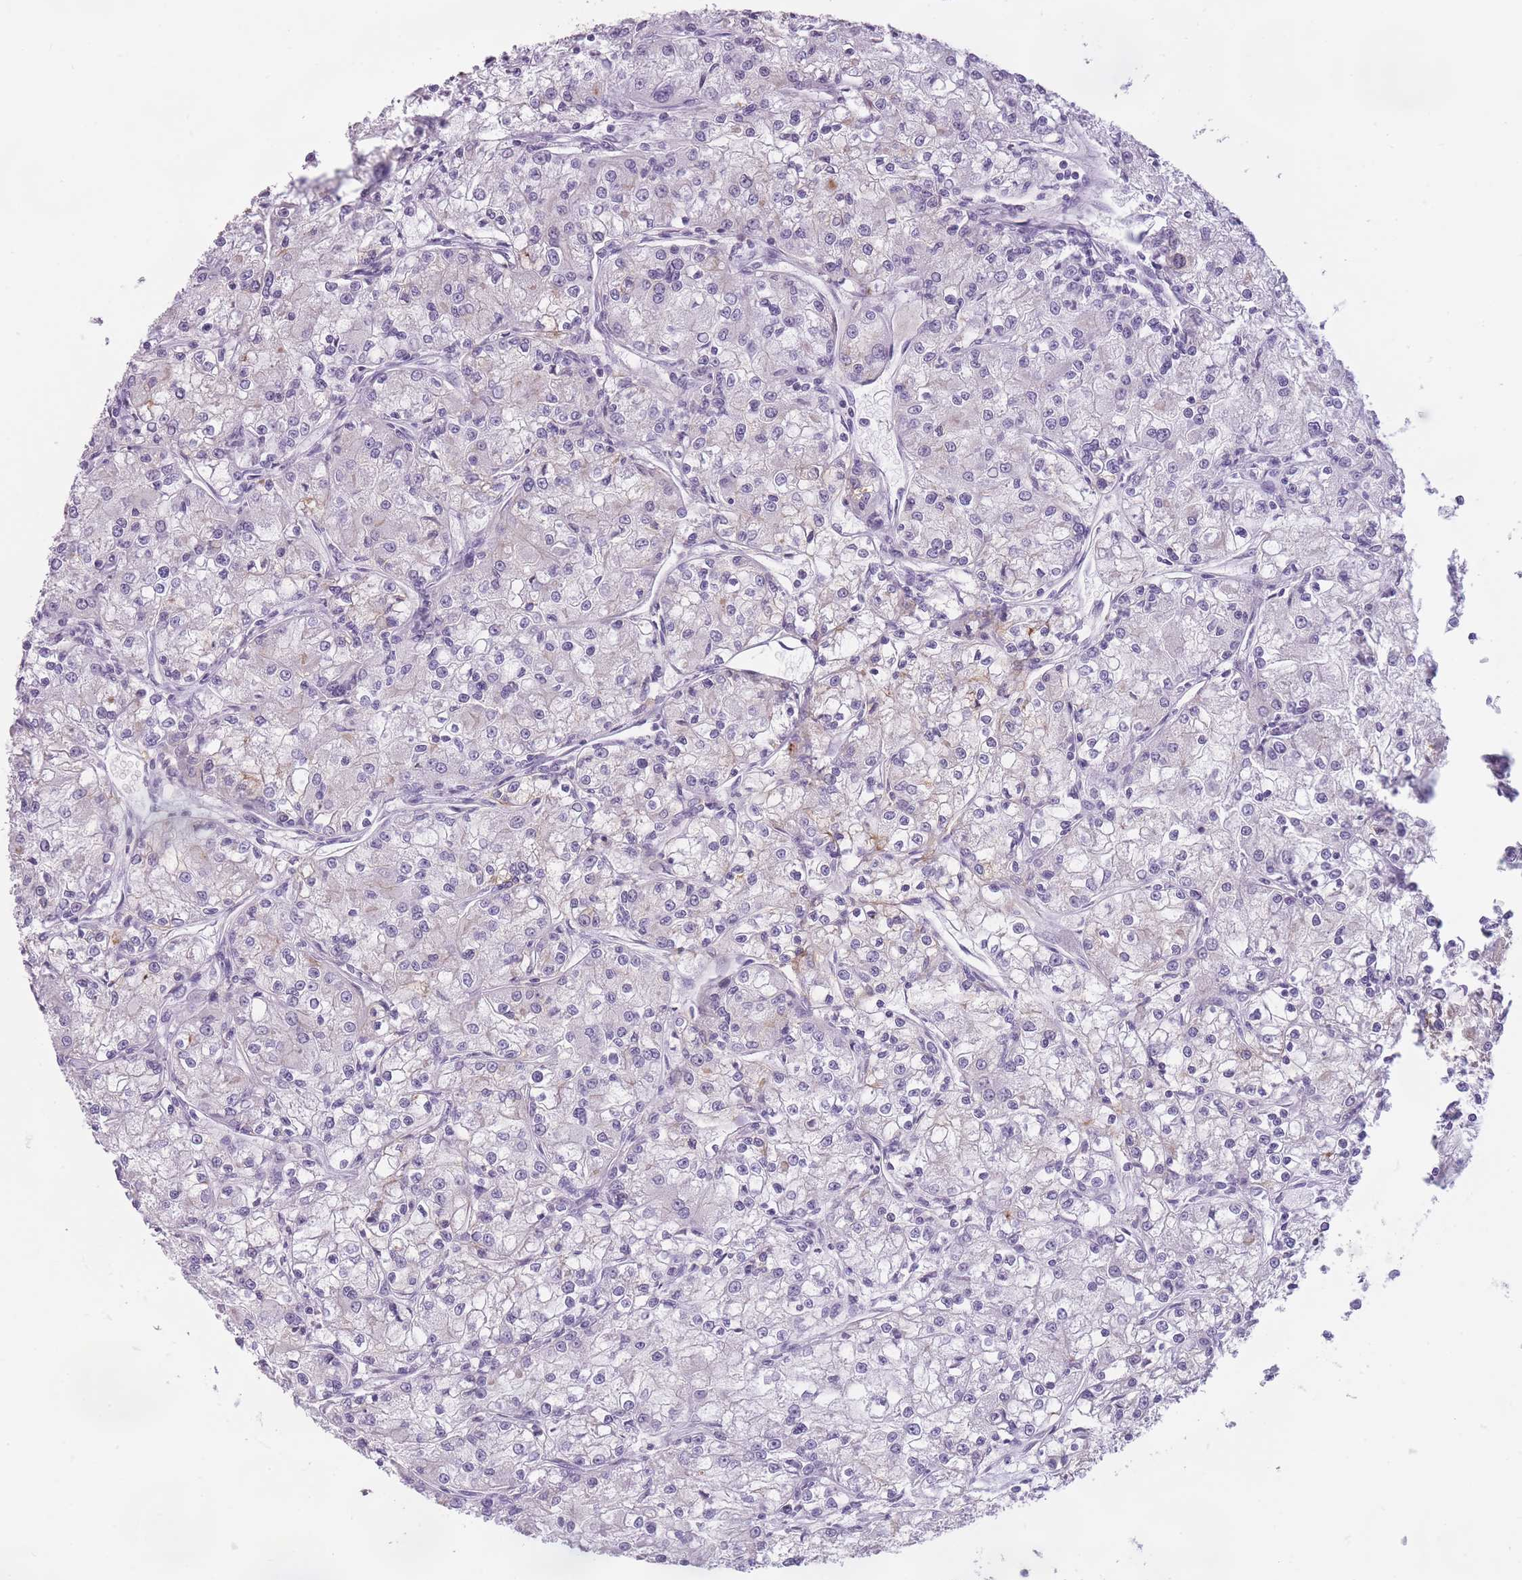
{"staining": {"intensity": "moderate", "quantity": "<25%", "location": "cytoplasmic/membranous"}, "tissue": "renal cancer", "cell_type": "Tumor cells", "image_type": "cancer", "snomed": [{"axis": "morphology", "description": "Adenocarcinoma, NOS"}, {"axis": "topography", "description": "Kidney"}], "caption": "Brown immunohistochemical staining in human renal adenocarcinoma displays moderate cytoplasmic/membranous positivity in approximately <25% of tumor cells. (DAB (3,3'-diaminobenzidine) IHC, brown staining for protein, blue staining for nuclei).", "gene": "GGT1", "patient": {"sex": "female", "age": 59}}